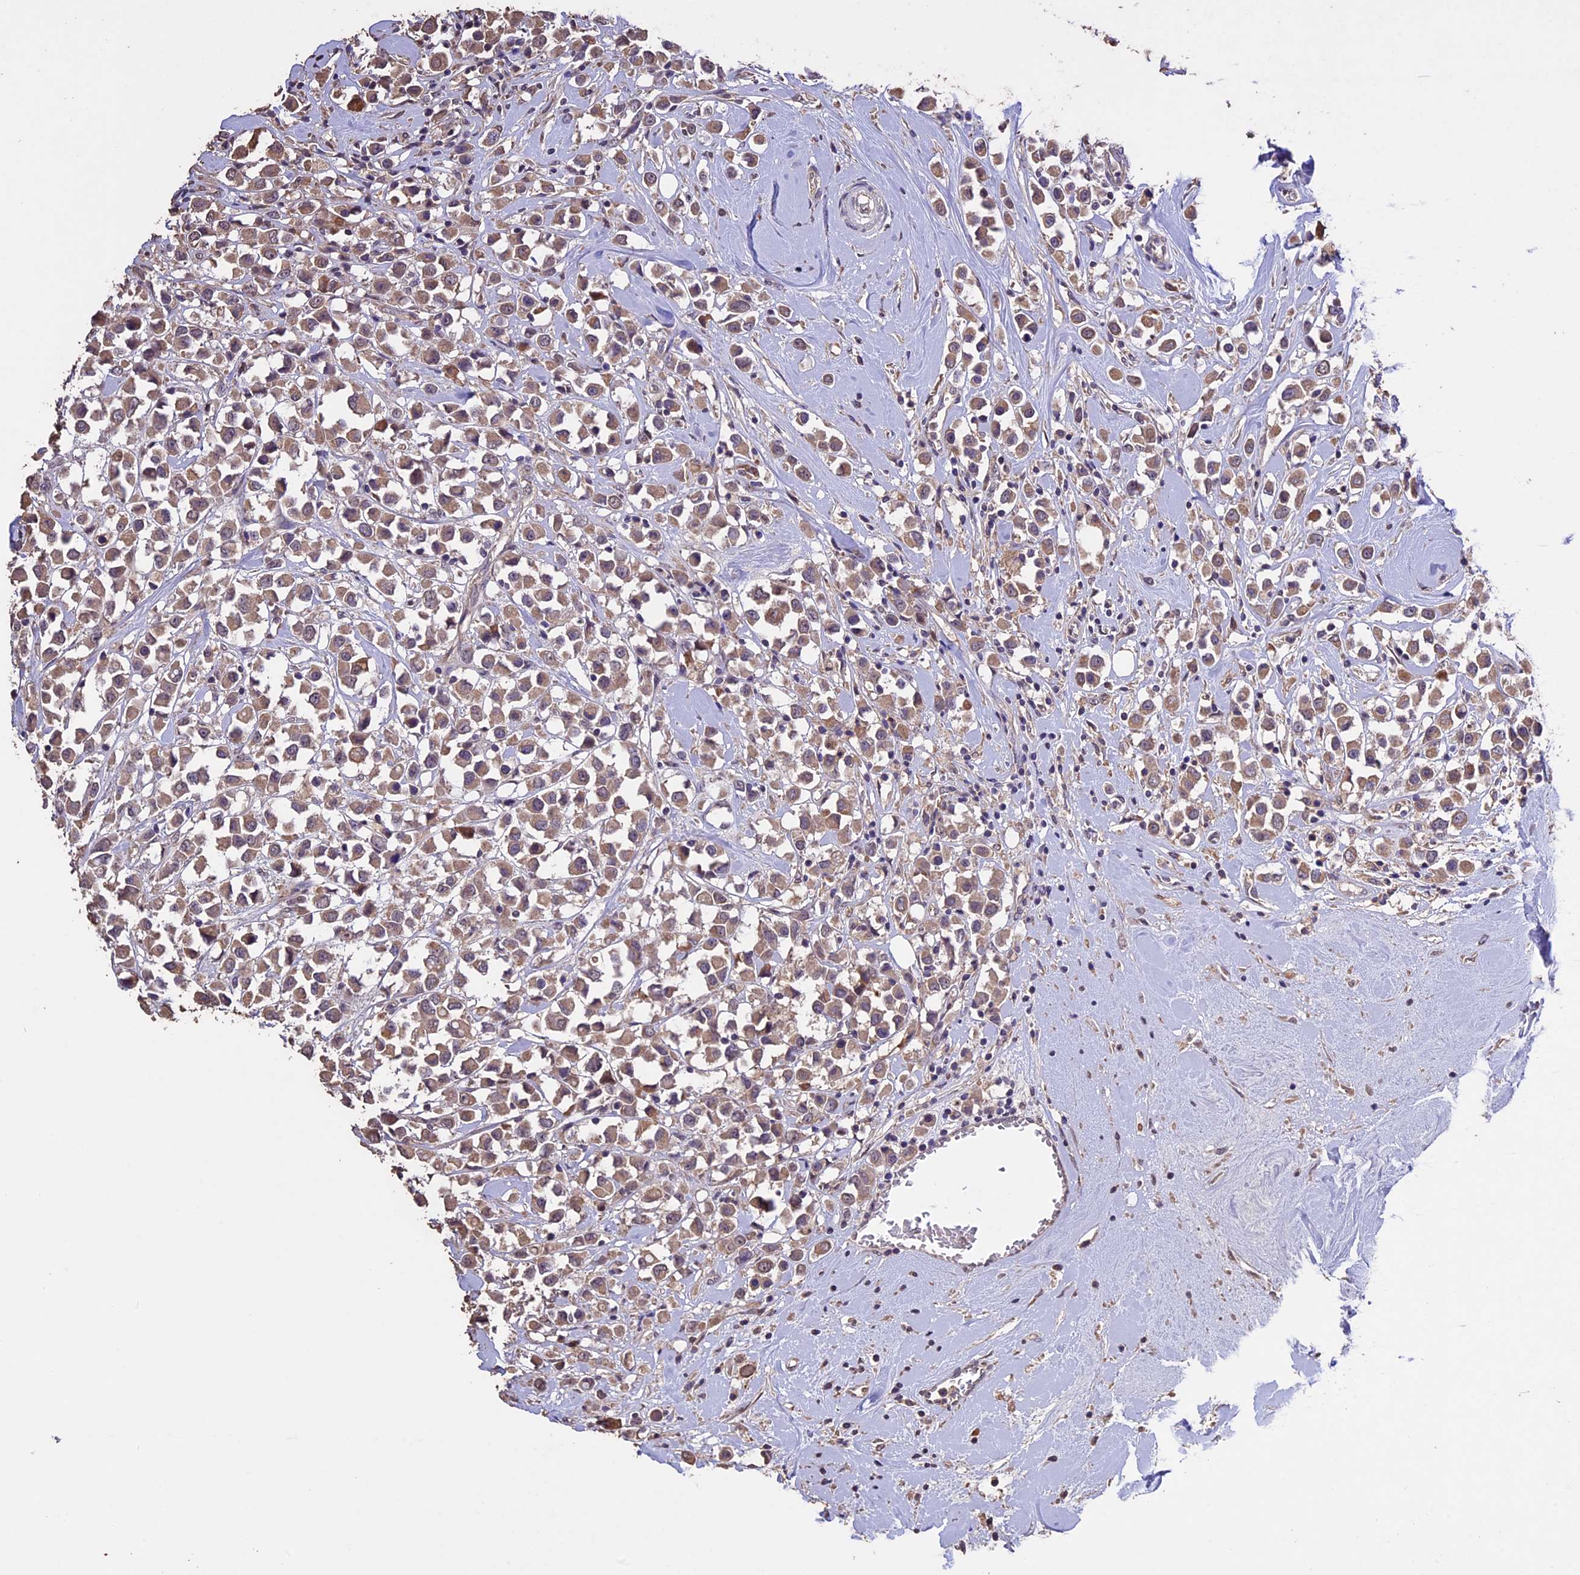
{"staining": {"intensity": "moderate", "quantity": ">75%", "location": "cytoplasmic/membranous"}, "tissue": "breast cancer", "cell_type": "Tumor cells", "image_type": "cancer", "snomed": [{"axis": "morphology", "description": "Duct carcinoma"}, {"axis": "topography", "description": "Breast"}], "caption": "Breast intraductal carcinoma stained with DAB immunohistochemistry (IHC) displays medium levels of moderate cytoplasmic/membranous expression in approximately >75% of tumor cells.", "gene": "DIS3L", "patient": {"sex": "female", "age": 61}}